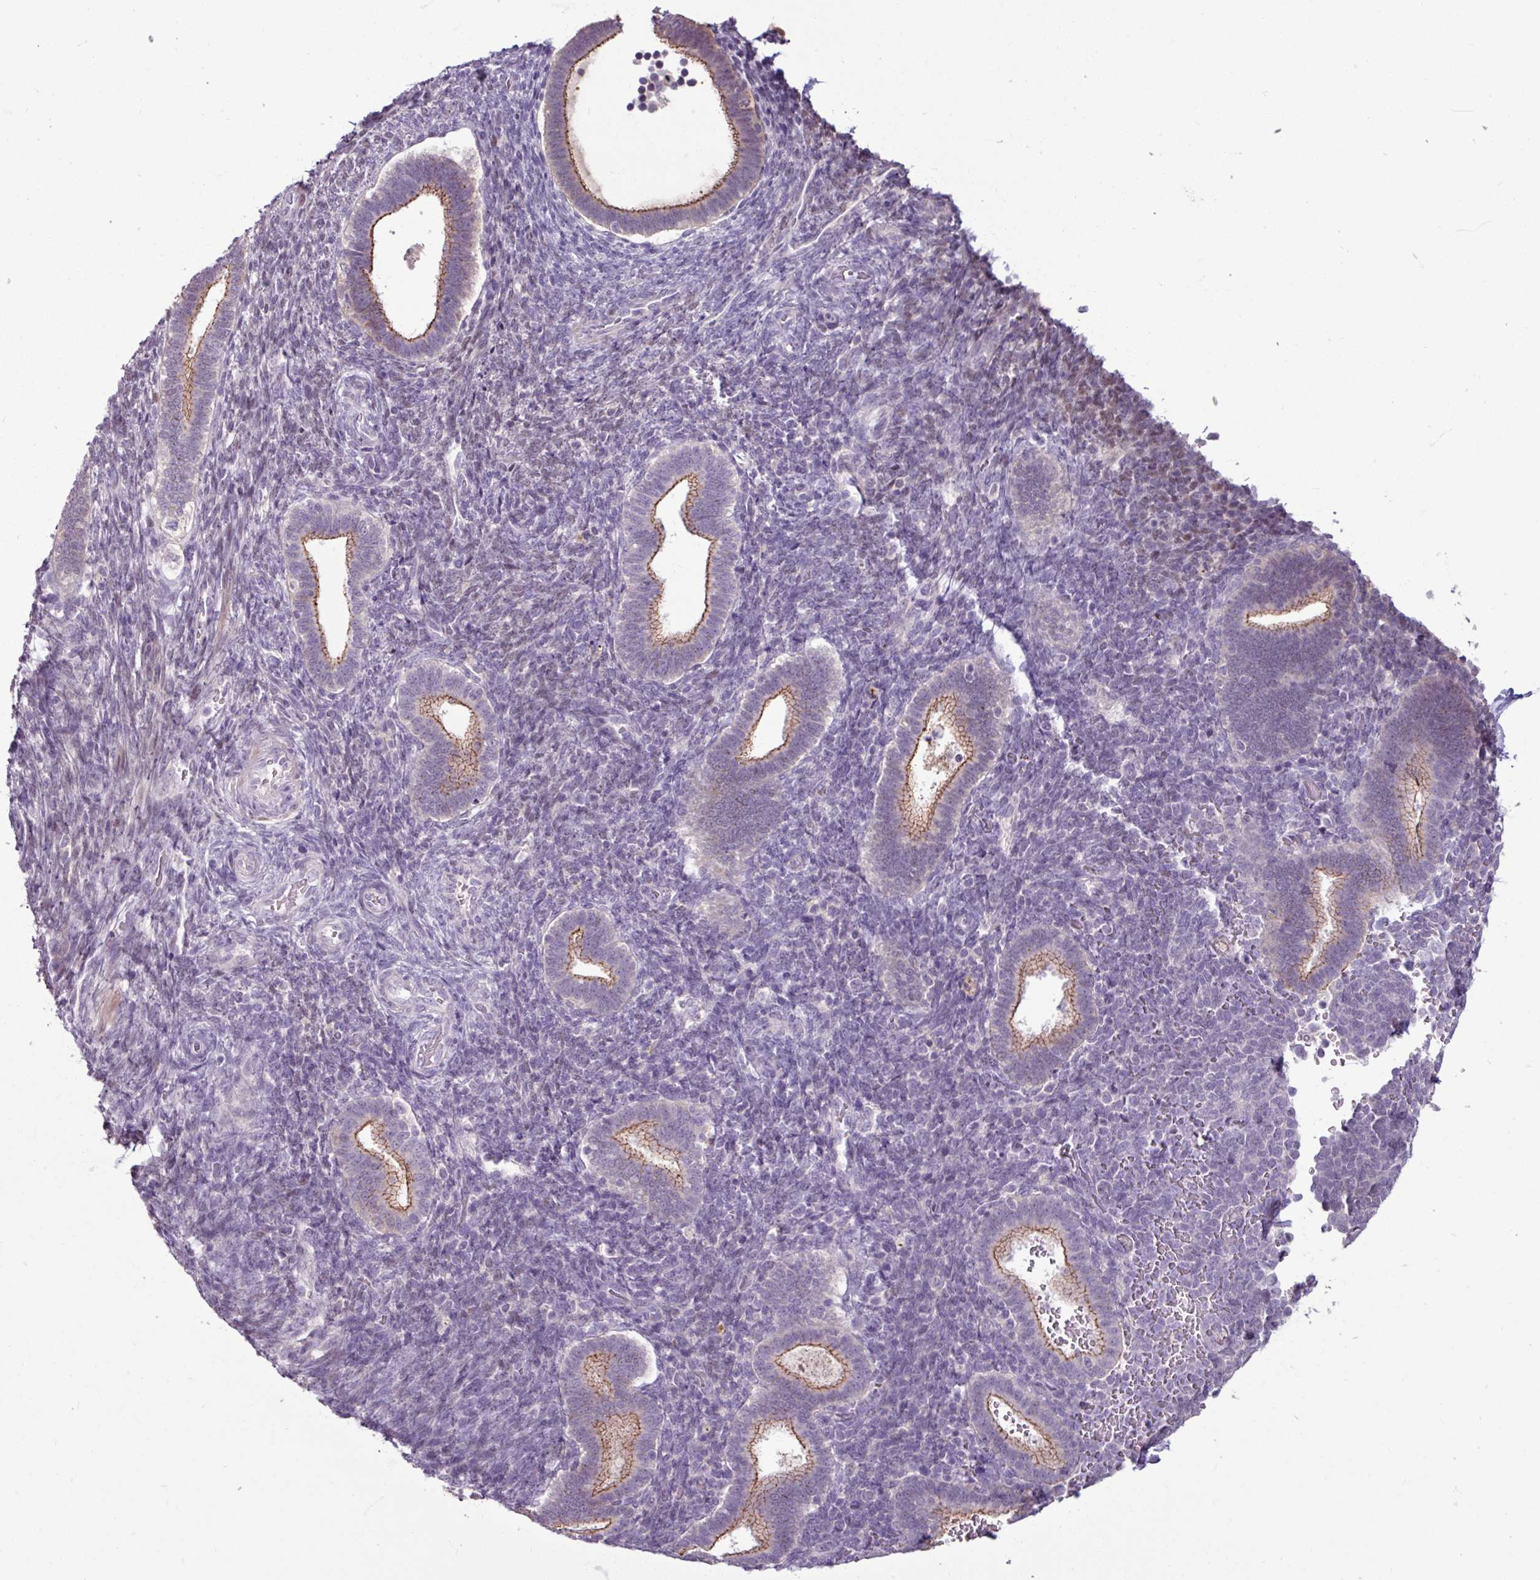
{"staining": {"intensity": "negative", "quantity": "none", "location": "none"}, "tissue": "endometrium", "cell_type": "Cells in endometrial stroma", "image_type": "normal", "snomed": [{"axis": "morphology", "description": "Normal tissue, NOS"}, {"axis": "topography", "description": "Endometrium"}], "caption": "Cells in endometrial stroma are negative for brown protein staining in benign endometrium. (DAB immunohistochemistry (IHC) with hematoxylin counter stain).", "gene": "PNMA6A", "patient": {"sex": "female", "age": 34}}